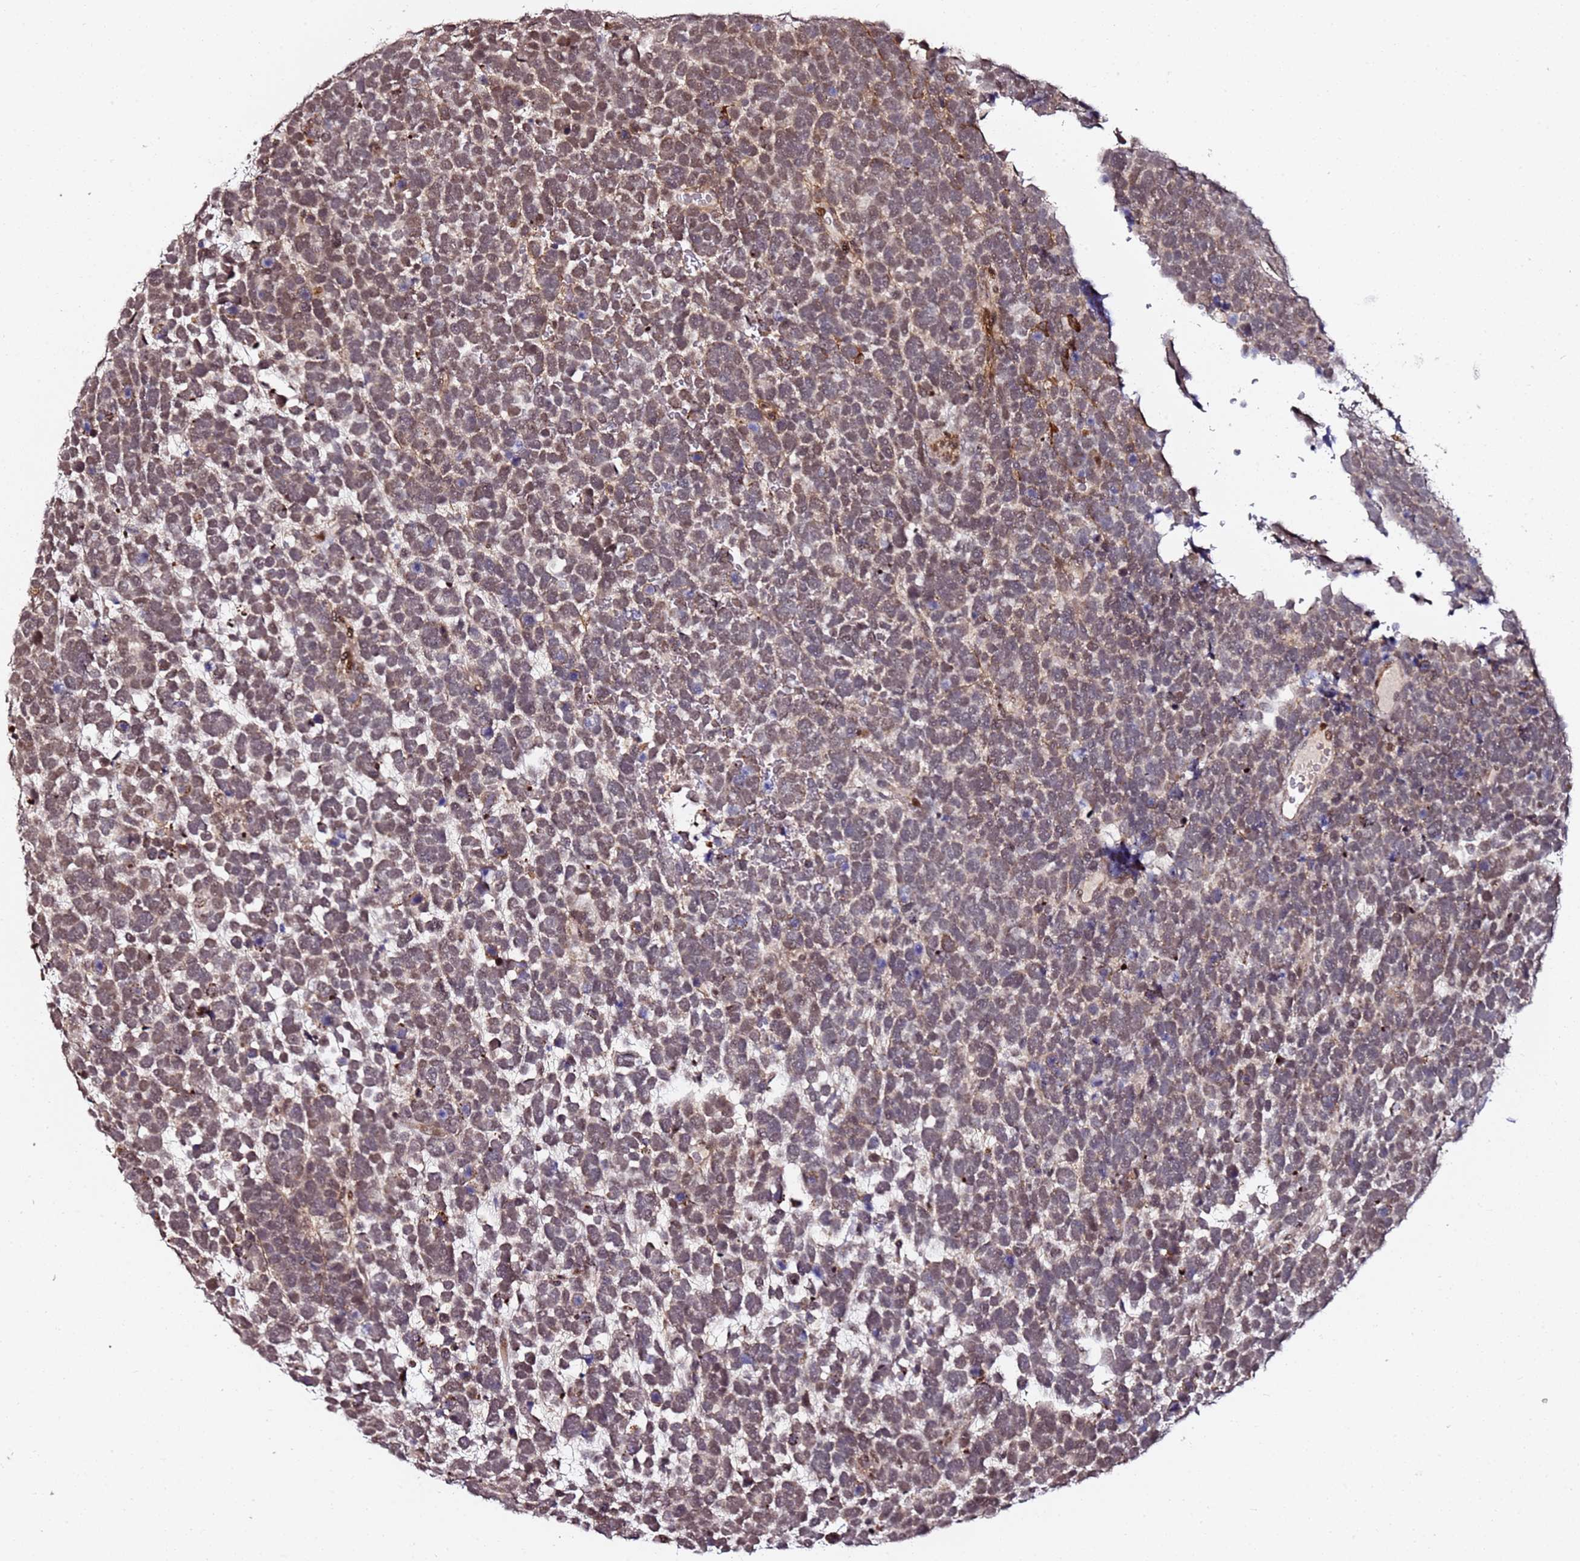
{"staining": {"intensity": "moderate", "quantity": ">75%", "location": "cytoplasmic/membranous,nuclear"}, "tissue": "urothelial cancer", "cell_type": "Tumor cells", "image_type": "cancer", "snomed": [{"axis": "morphology", "description": "Urothelial carcinoma, High grade"}, {"axis": "topography", "description": "Urinary bladder"}], "caption": "Urothelial cancer stained for a protein (brown) exhibits moderate cytoplasmic/membranous and nuclear positive positivity in approximately >75% of tumor cells.", "gene": "TP53AIP1", "patient": {"sex": "female", "age": 82}}